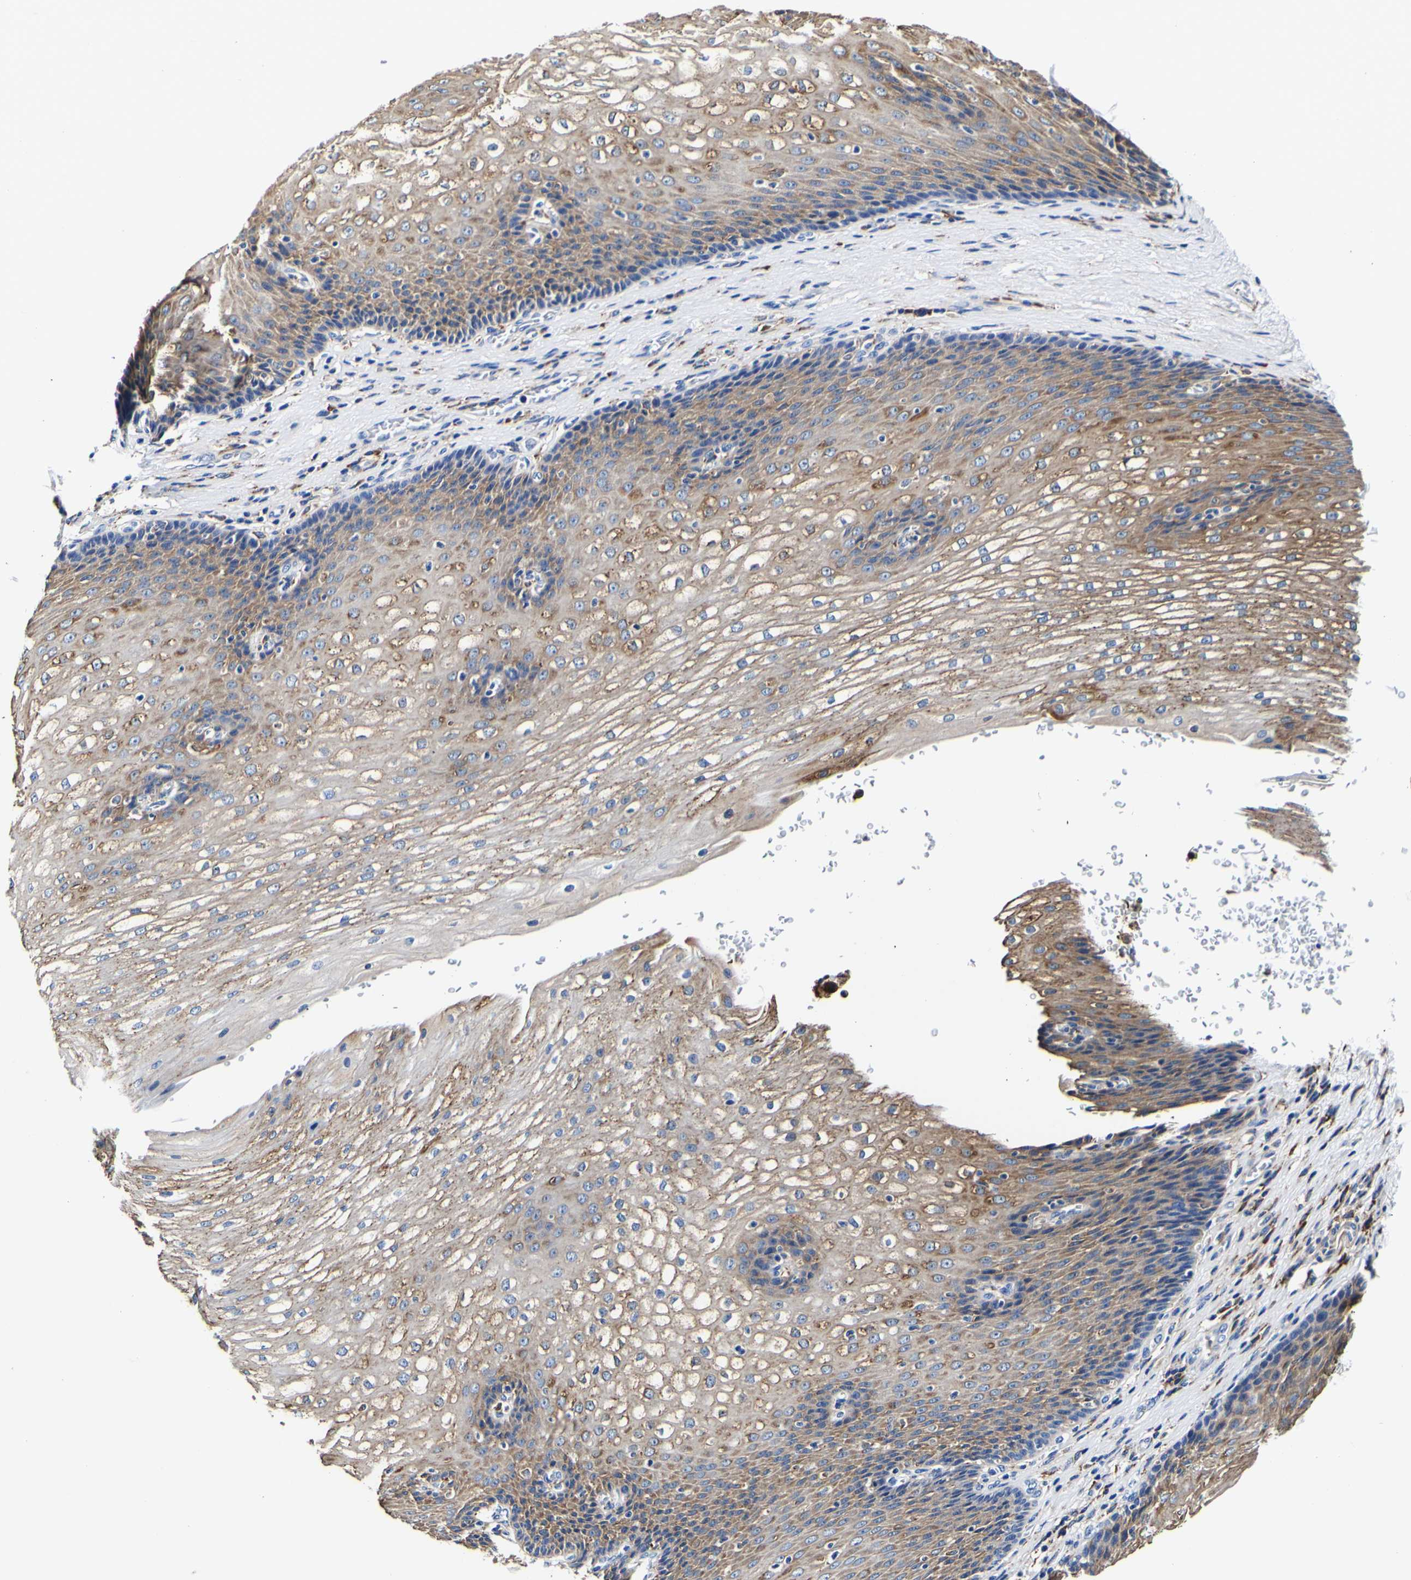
{"staining": {"intensity": "weak", "quantity": "25%-75%", "location": "cytoplasmic/membranous"}, "tissue": "esophagus", "cell_type": "Squamous epithelial cells", "image_type": "normal", "snomed": [{"axis": "morphology", "description": "Normal tissue, NOS"}, {"axis": "topography", "description": "Esophagus"}], "caption": "An immunohistochemistry photomicrograph of benign tissue is shown. Protein staining in brown shows weak cytoplasmic/membranous positivity in esophagus within squamous epithelial cells. The protein of interest is stained brown, and the nuclei are stained in blue (DAB (3,3'-diaminobenzidine) IHC with brightfield microscopy, high magnification).", "gene": "P4HB", "patient": {"sex": "male", "age": 48}}